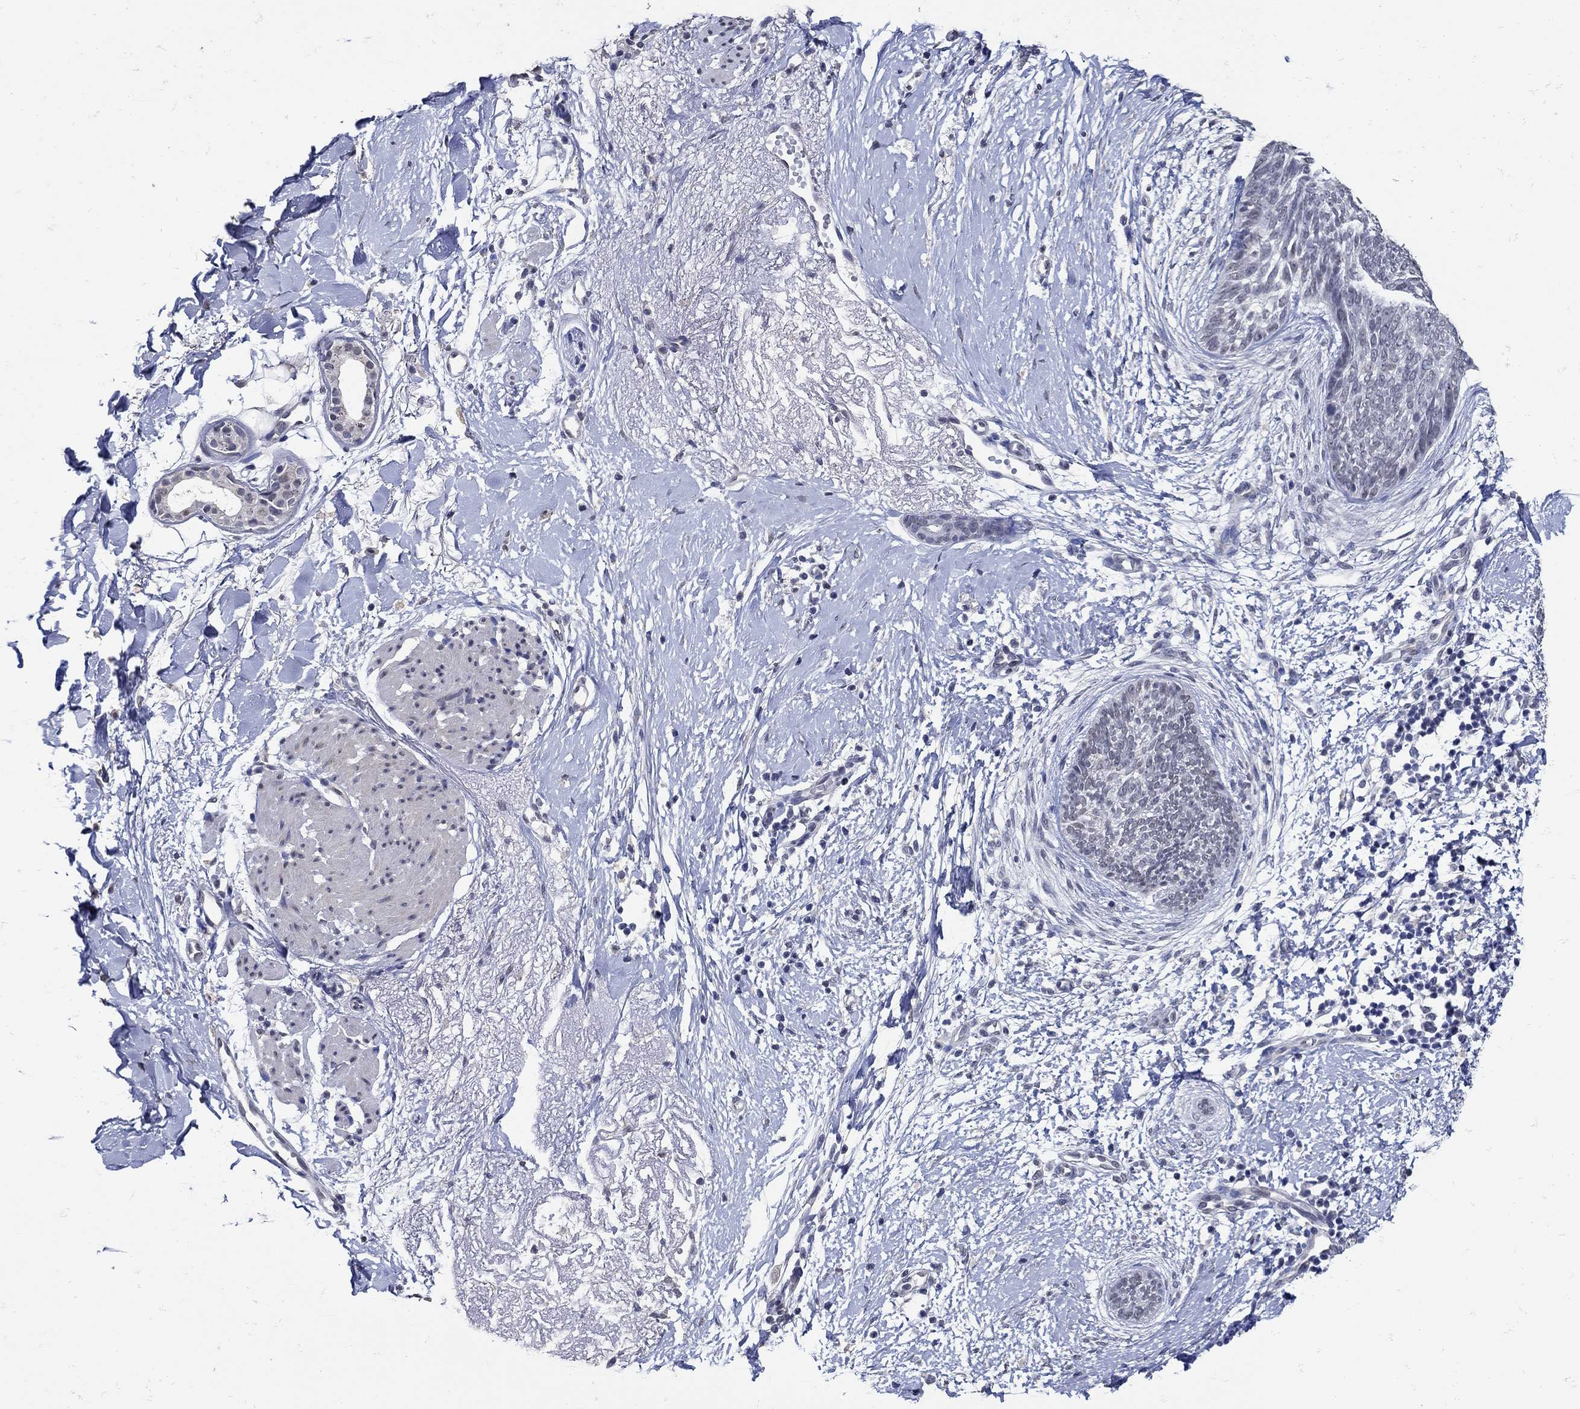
{"staining": {"intensity": "negative", "quantity": "none", "location": "none"}, "tissue": "skin cancer", "cell_type": "Tumor cells", "image_type": "cancer", "snomed": [{"axis": "morphology", "description": "Normal tissue, NOS"}, {"axis": "morphology", "description": "Basal cell carcinoma"}, {"axis": "topography", "description": "Skin"}], "caption": "Tumor cells are negative for protein expression in human skin basal cell carcinoma.", "gene": "KCNN3", "patient": {"sex": "male", "age": 84}}